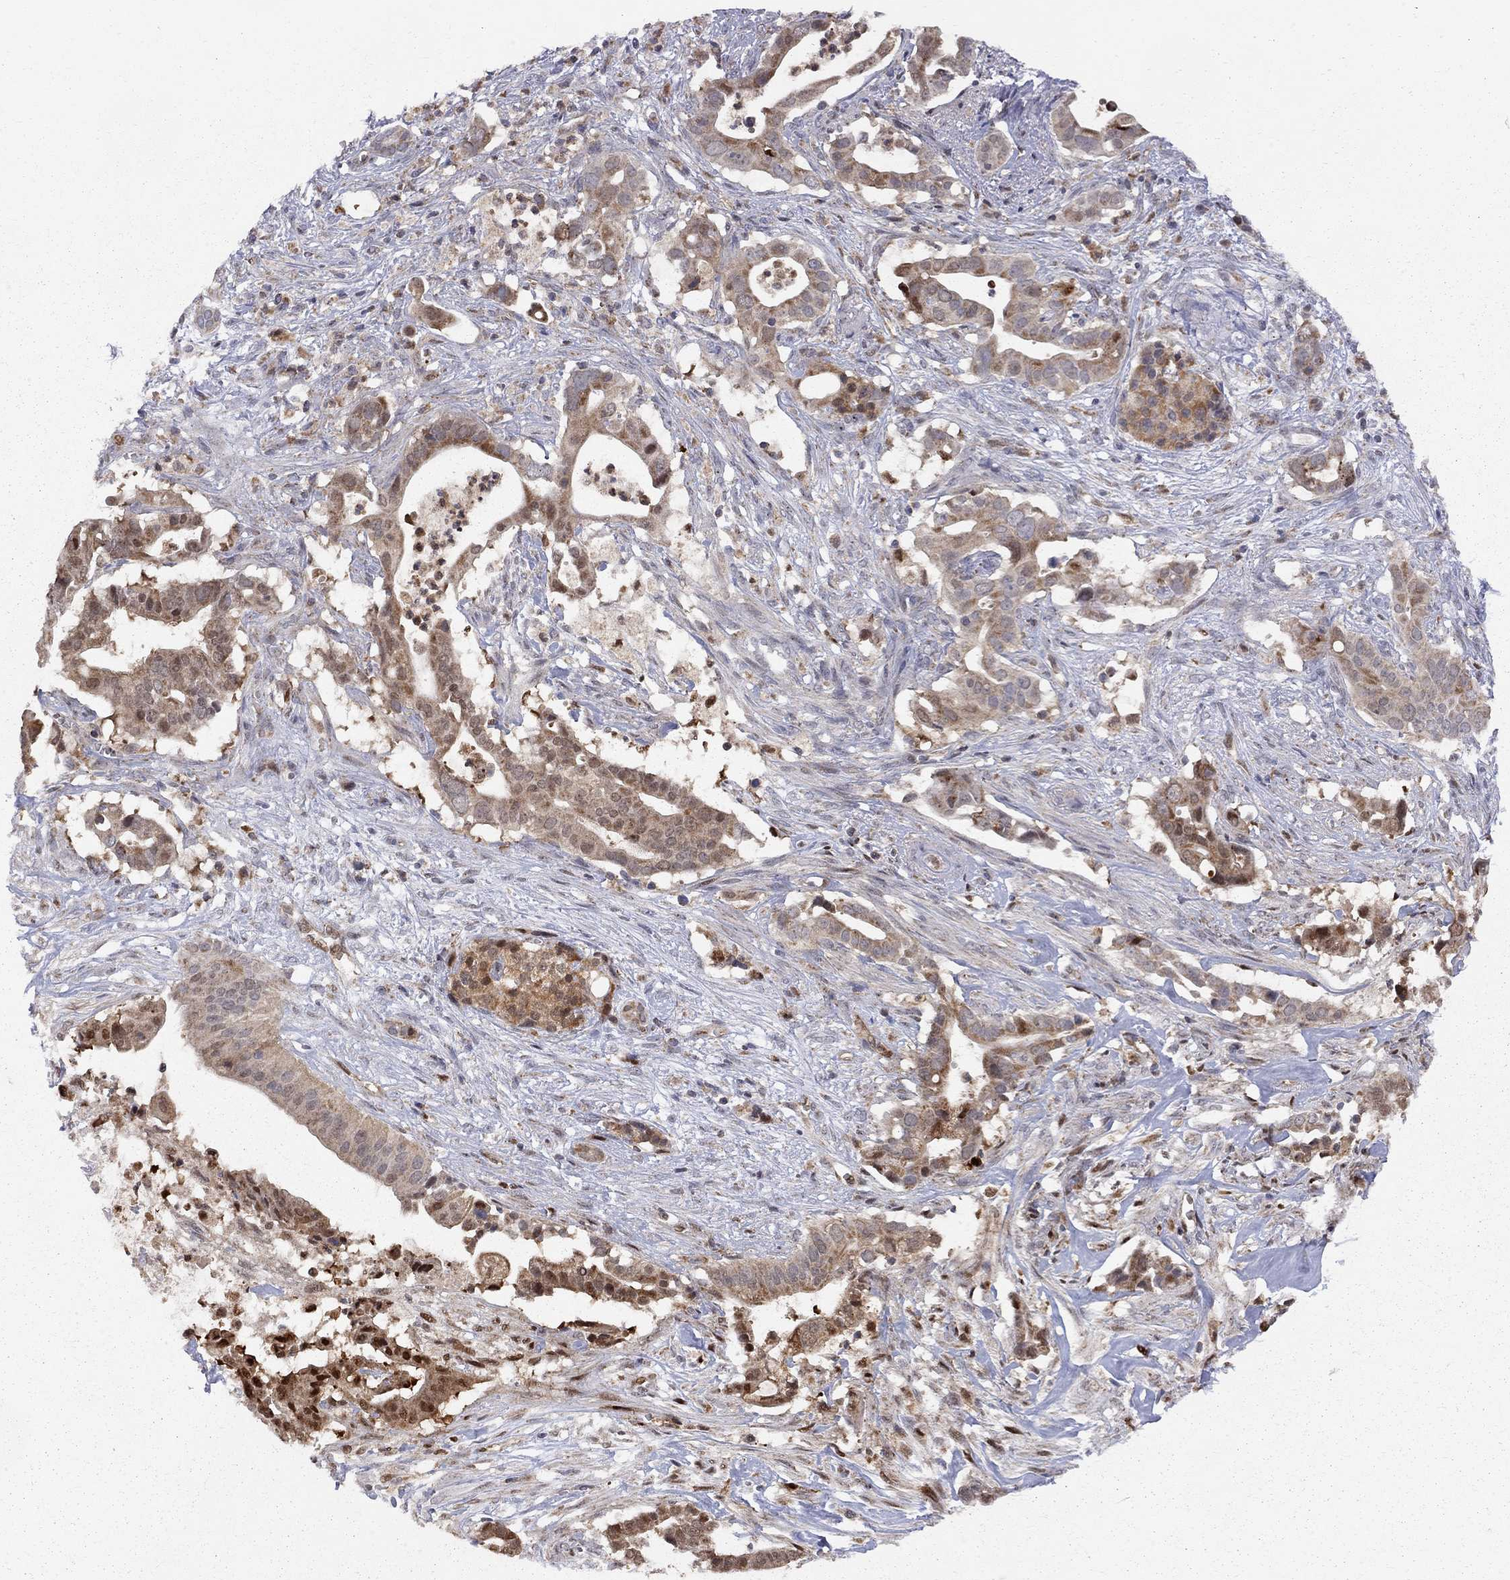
{"staining": {"intensity": "moderate", "quantity": "25%-75%", "location": "cytoplasmic/membranous,nuclear"}, "tissue": "pancreatic cancer", "cell_type": "Tumor cells", "image_type": "cancer", "snomed": [{"axis": "morphology", "description": "Adenocarcinoma, NOS"}, {"axis": "topography", "description": "Pancreas"}], "caption": "Tumor cells display medium levels of moderate cytoplasmic/membranous and nuclear positivity in approximately 25%-75% of cells in human pancreatic cancer. The protein of interest is stained brown, and the nuclei are stained in blue (DAB (3,3'-diaminobenzidine) IHC with brightfield microscopy, high magnification).", "gene": "ELOB", "patient": {"sex": "male", "age": 61}}